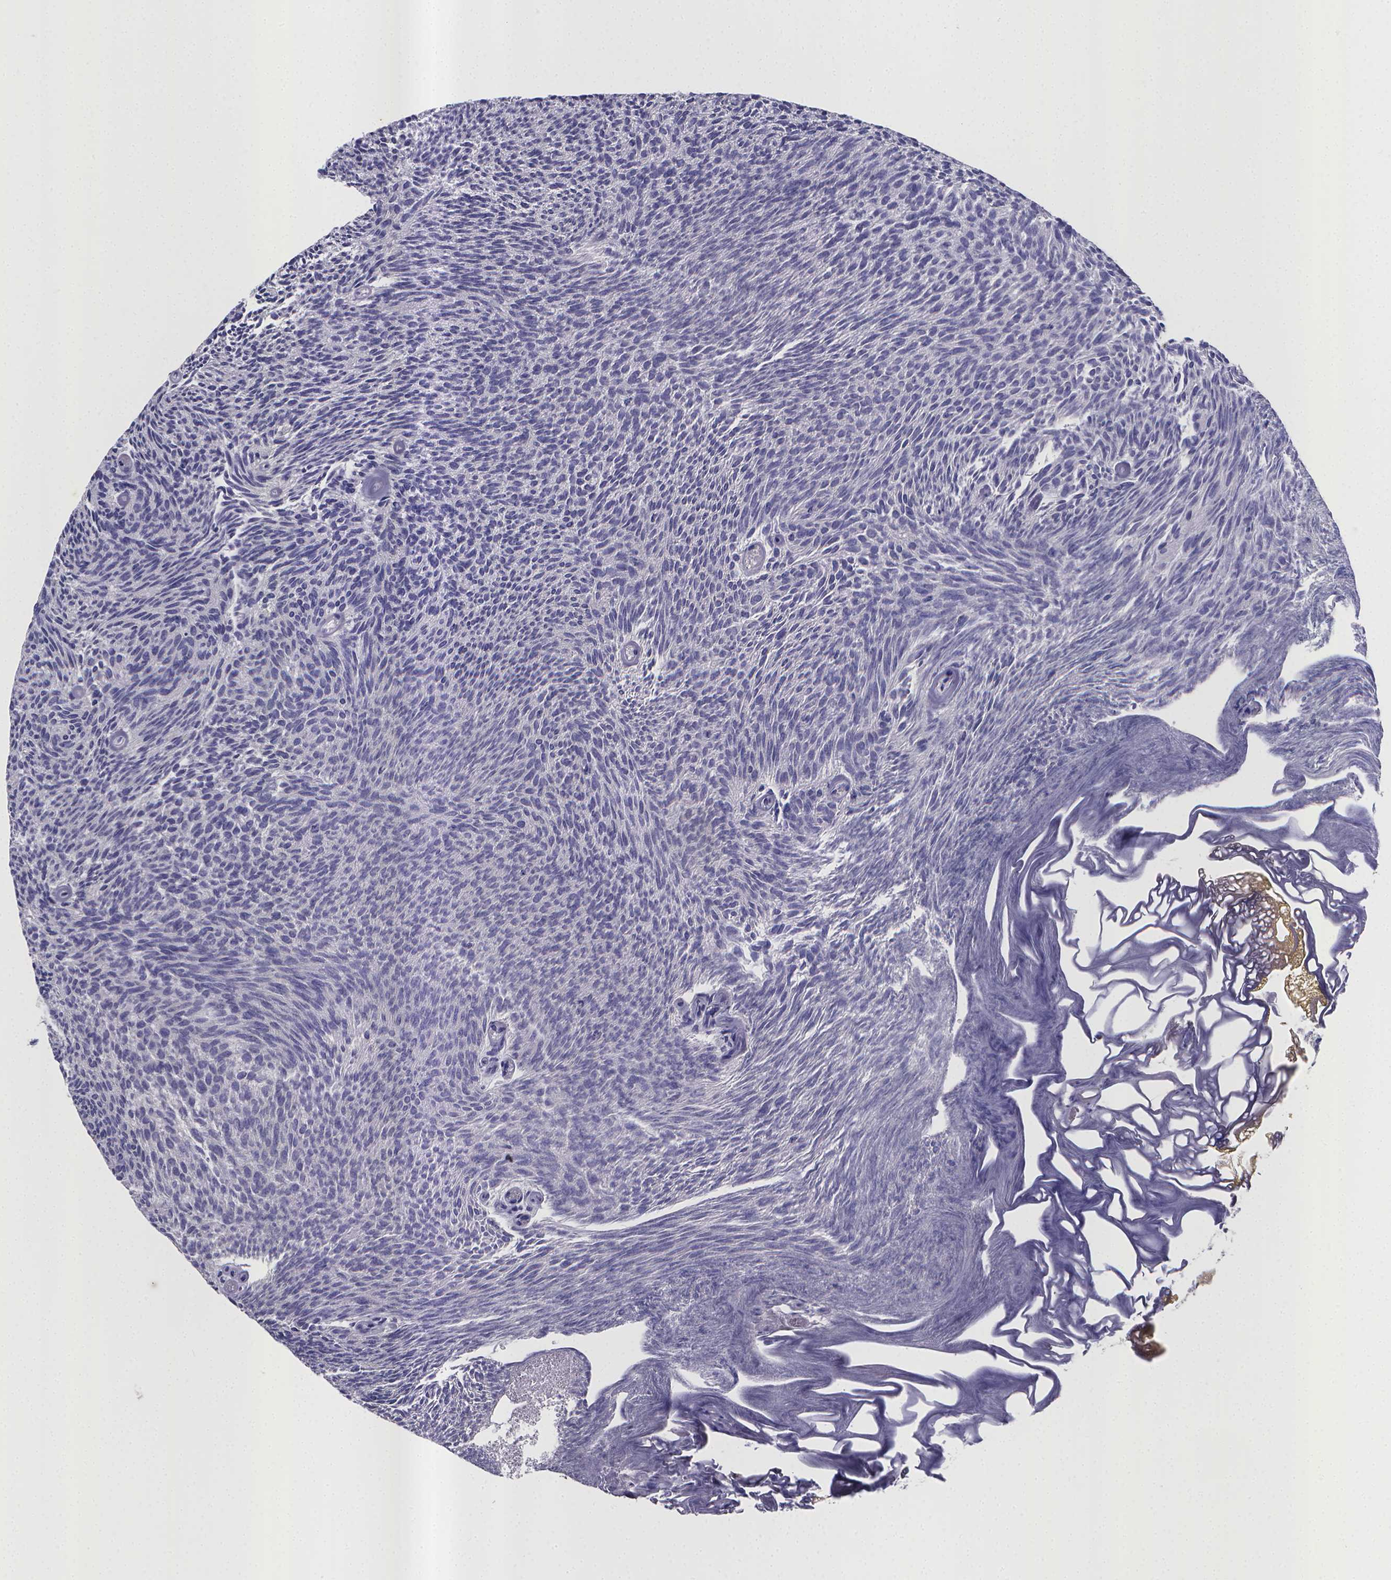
{"staining": {"intensity": "negative", "quantity": "none", "location": "none"}, "tissue": "urothelial cancer", "cell_type": "Tumor cells", "image_type": "cancer", "snomed": [{"axis": "morphology", "description": "Urothelial carcinoma, Low grade"}, {"axis": "topography", "description": "Urinary bladder"}], "caption": "Urothelial cancer was stained to show a protein in brown. There is no significant positivity in tumor cells.", "gene": "RERG", "patient": {"sex": "male", "age": 77}}